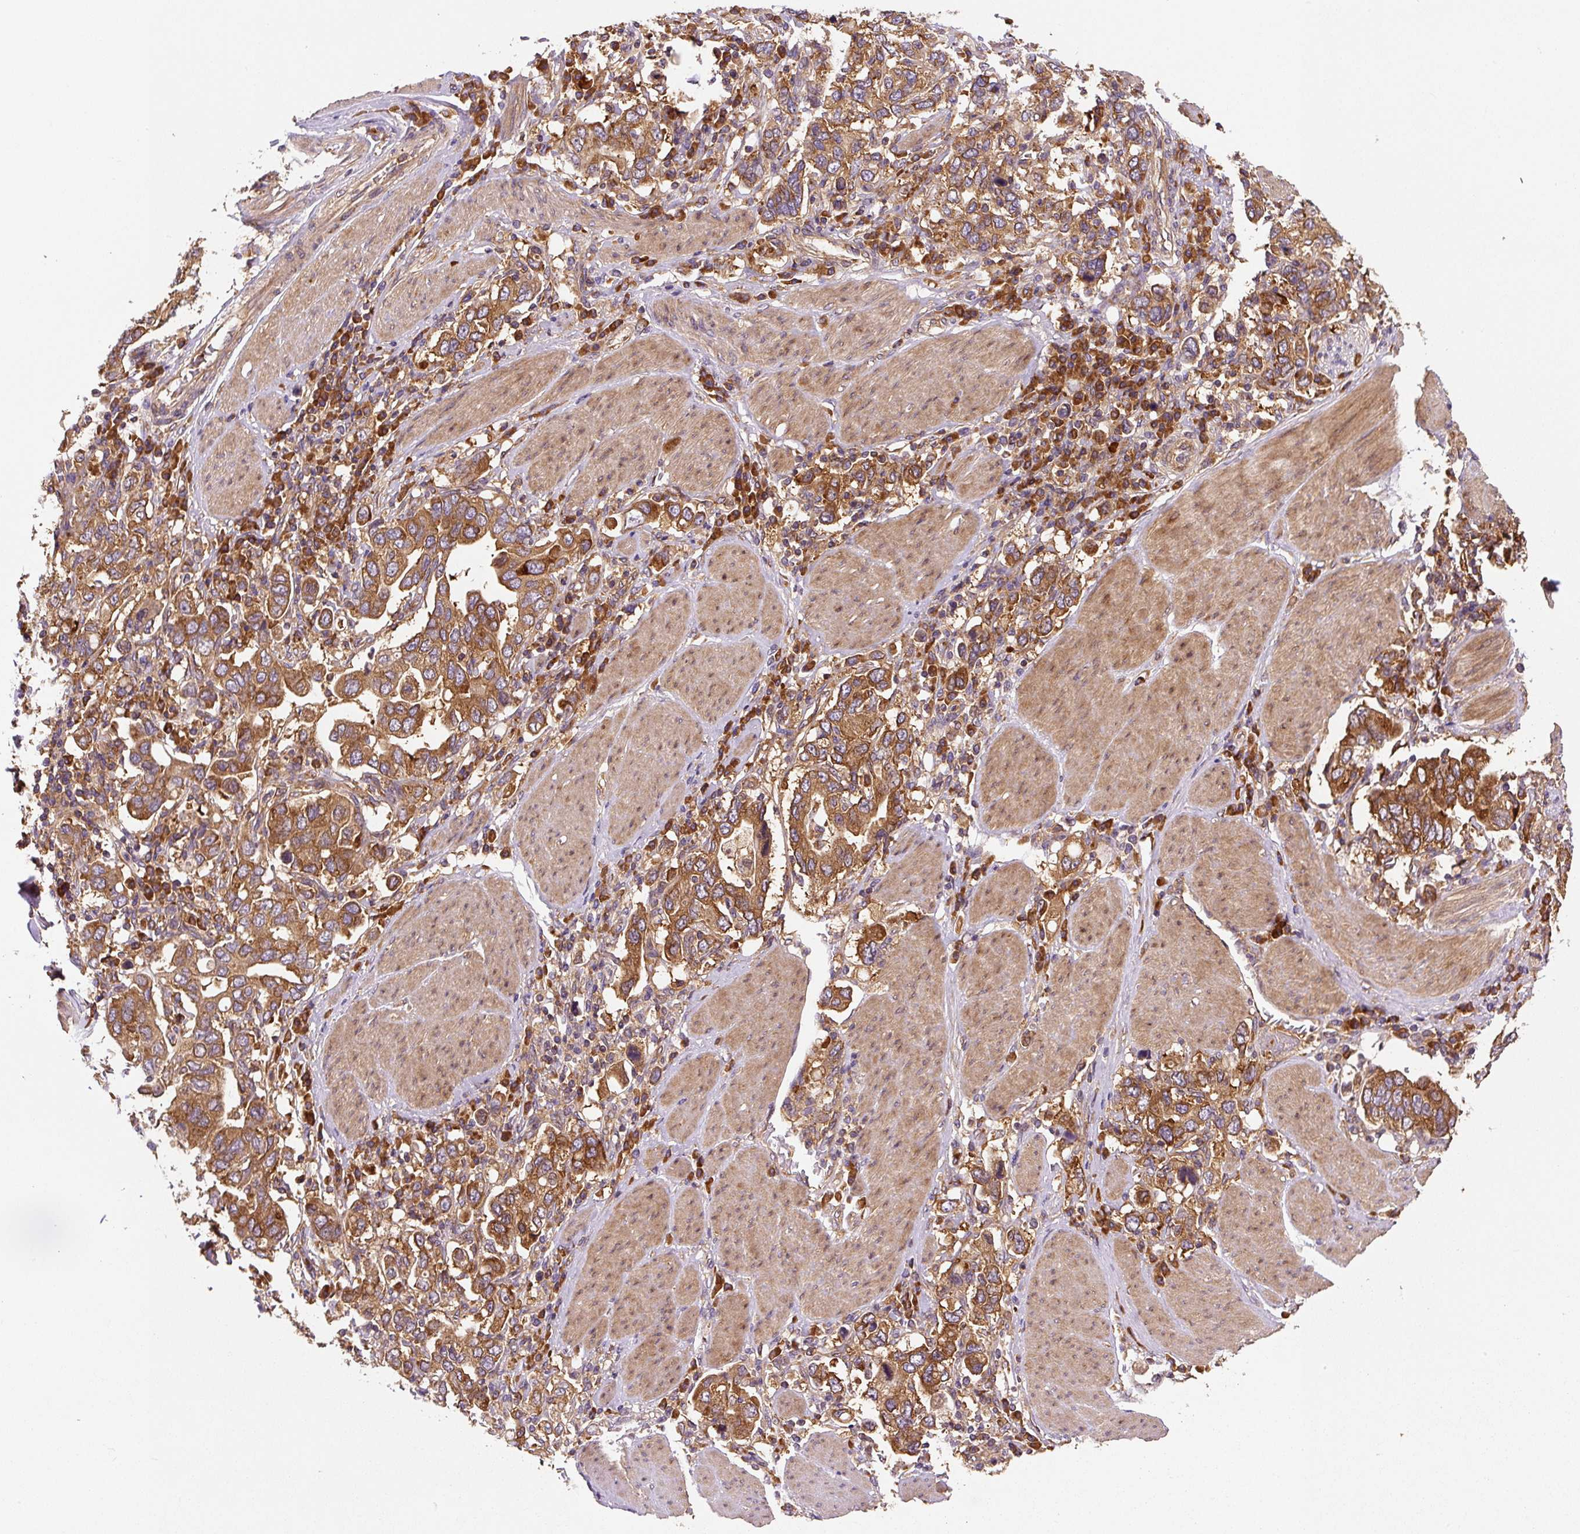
{"staining": {"intensity": "strong", "quantity": ">75%", "location": "cytoplasmic/membranous"}, "tissue": "stomach cancer", "cell_type": "Tumor cells", "image_type": "cancer", "snomed": [{"axis": "morphology", "description": "Adenocarcinoma, NOS"}, {"axis": "topography", "description": "Stomach, upper"}], "caption": "This is a photomicrograph of IHC staining of stomach cancer (adenocarcinoma), which shows strong expression in the cytoplasmic/membranous of tumor cells.", "gene": "EIF2S2", "patient": {"sex": "male", "age": 62}}